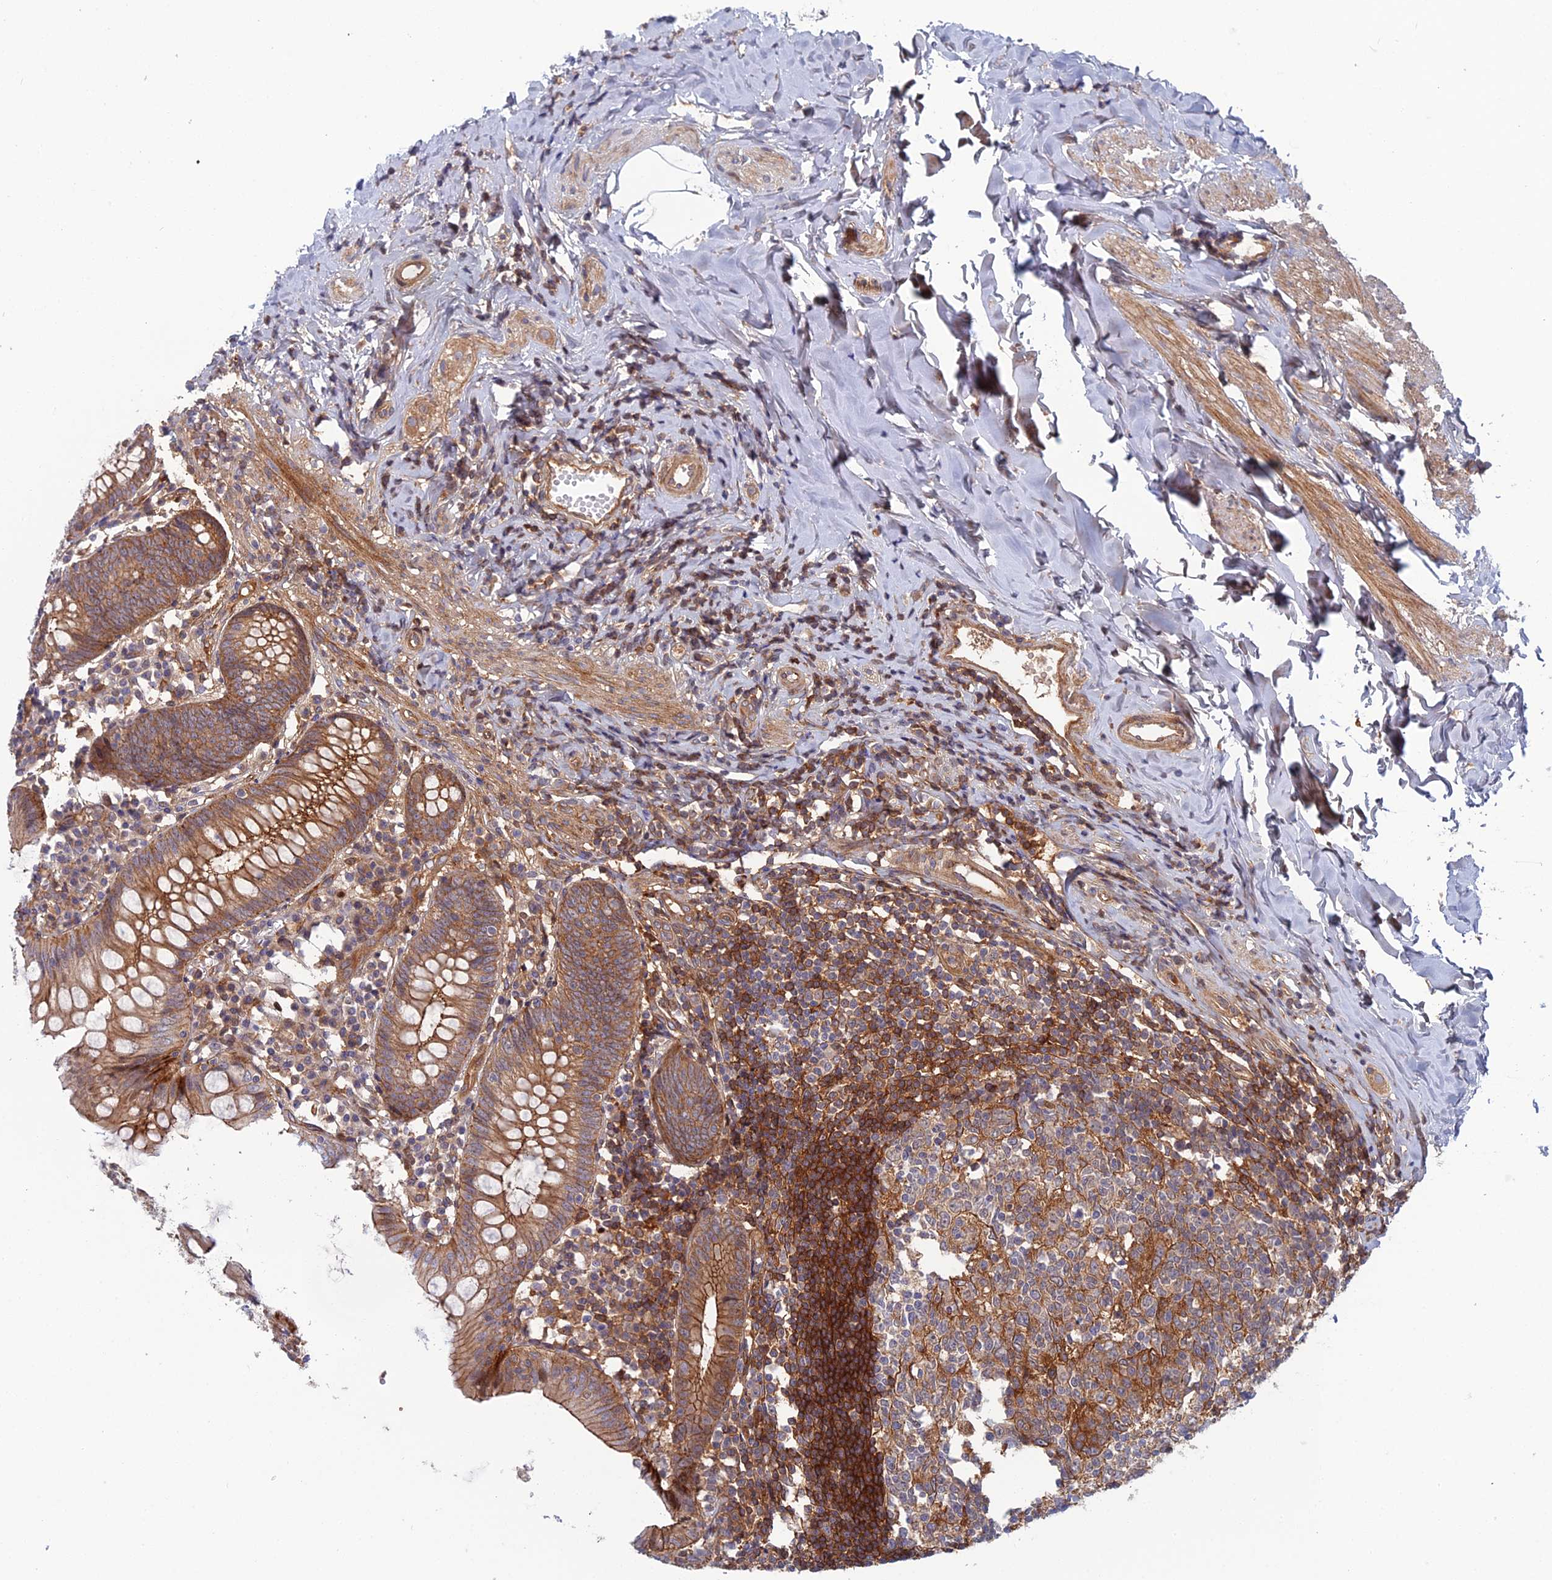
{"staining": {"intensity": "moderate", "quantity": ">75%", "location": "cytoplasmic/membranous"}, "tissue": "appendix", "cell_type": "Glandular cells", "image_type": "normal", "snomed": [{"axis": "morphology", "description": "Normal tissue, NOS"}, {"axis": "topography", "description": "Appendix"}], "caption": "IHC (DAB) staining of benign human appendix demonstrates moderate cytoplasmic/membranous protein expression in approximately >75% of glandular cells.", "gene": "ABHD1", "patient": {"sex": "female", "age": 54}}